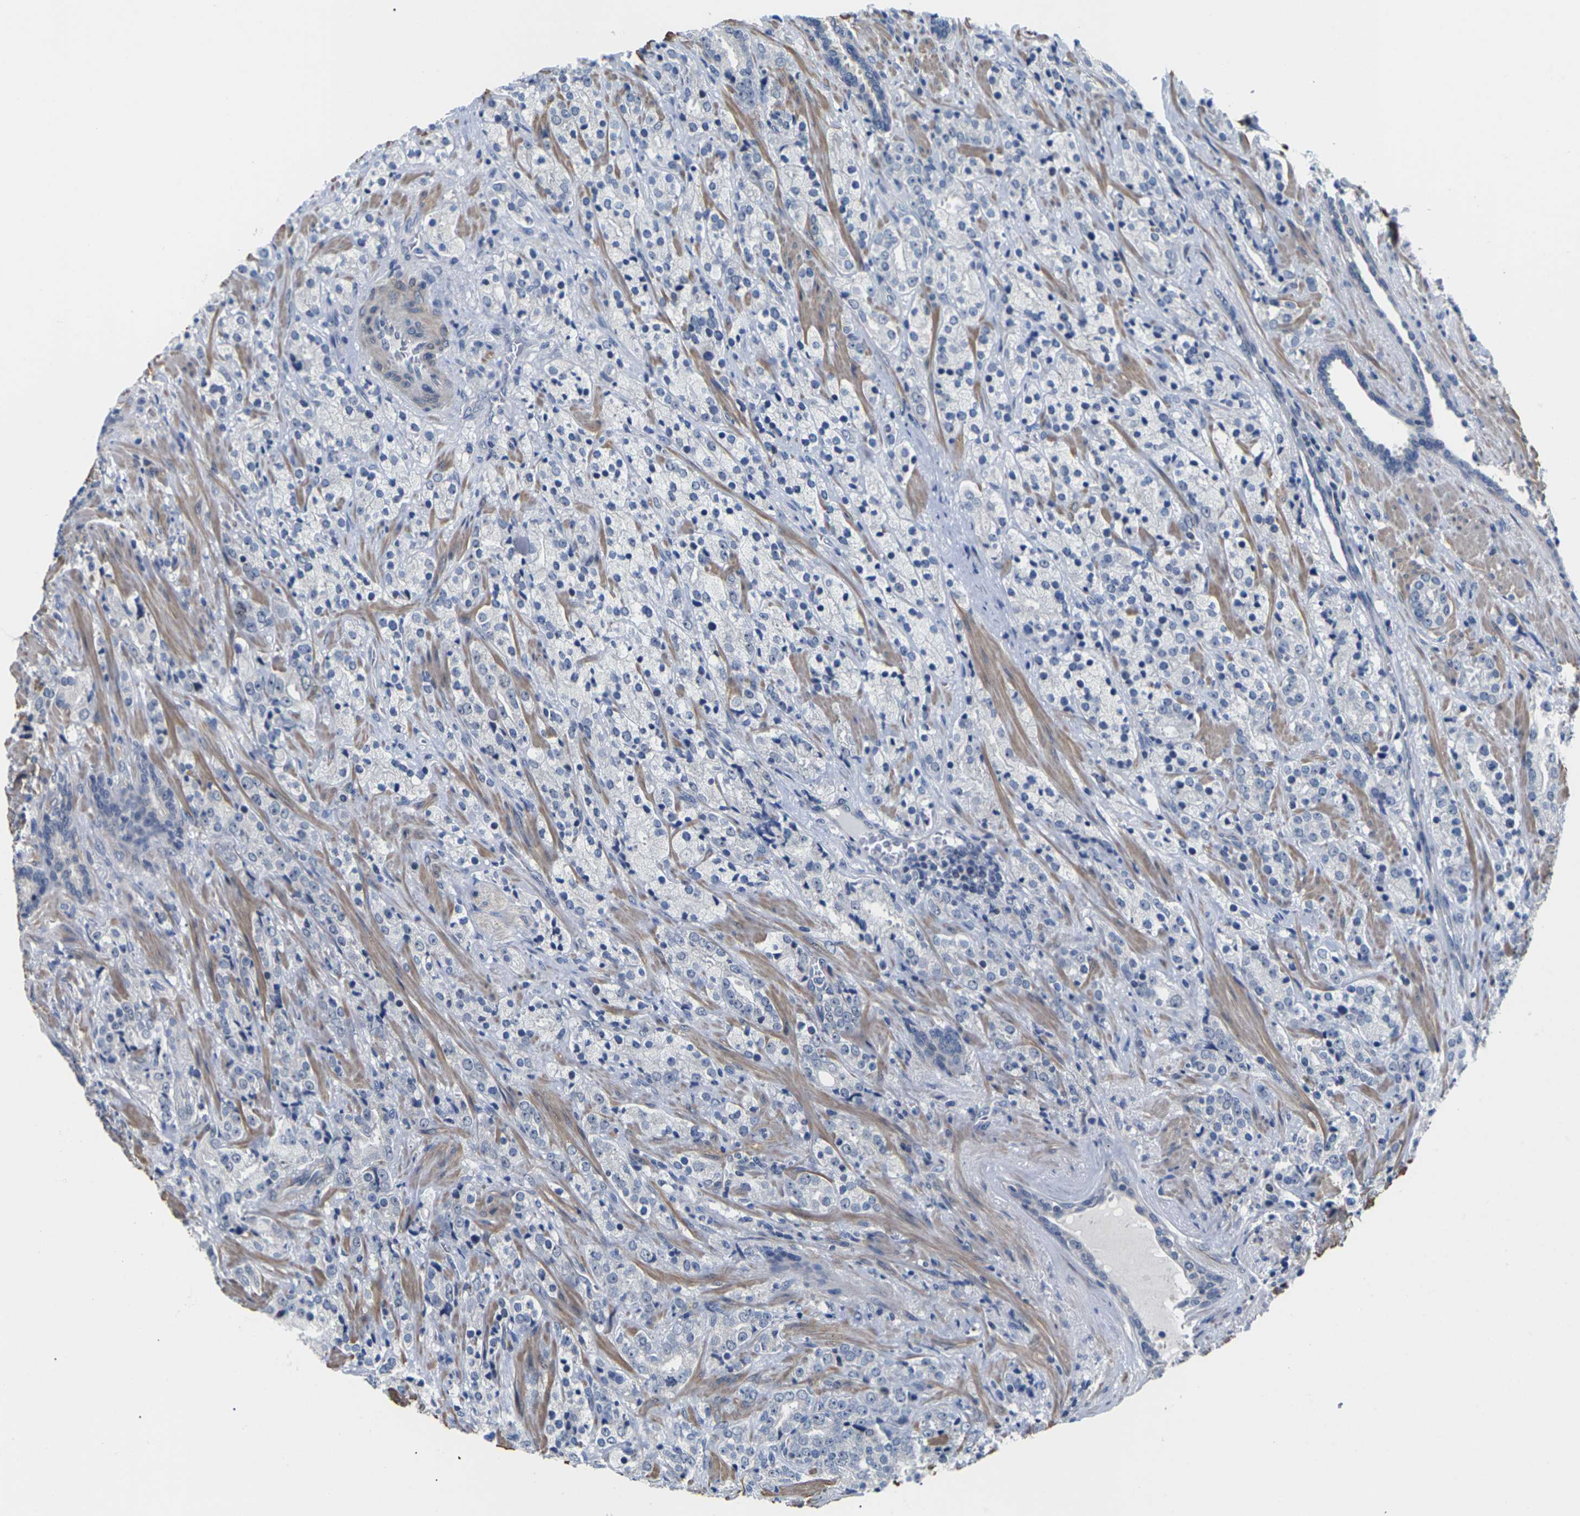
{"staining": {"intensity": "negative", "quantity": "none", "location": "none"}, "tissue": "prostate cancer", "cell_type": "Tumor cells", "image_type": "cancer", "snomed": [{"axis": "morphology", "description": "Adenocarcinoma, High grade"}, {"axis": "topography", "description": "Prostate"}], "caption": "Prostate cancer stained for a protein using IHC displays no positivity tumor cells.", "gene": "ST6GAL2", "patient": {"sex": "male", "age": 71}}